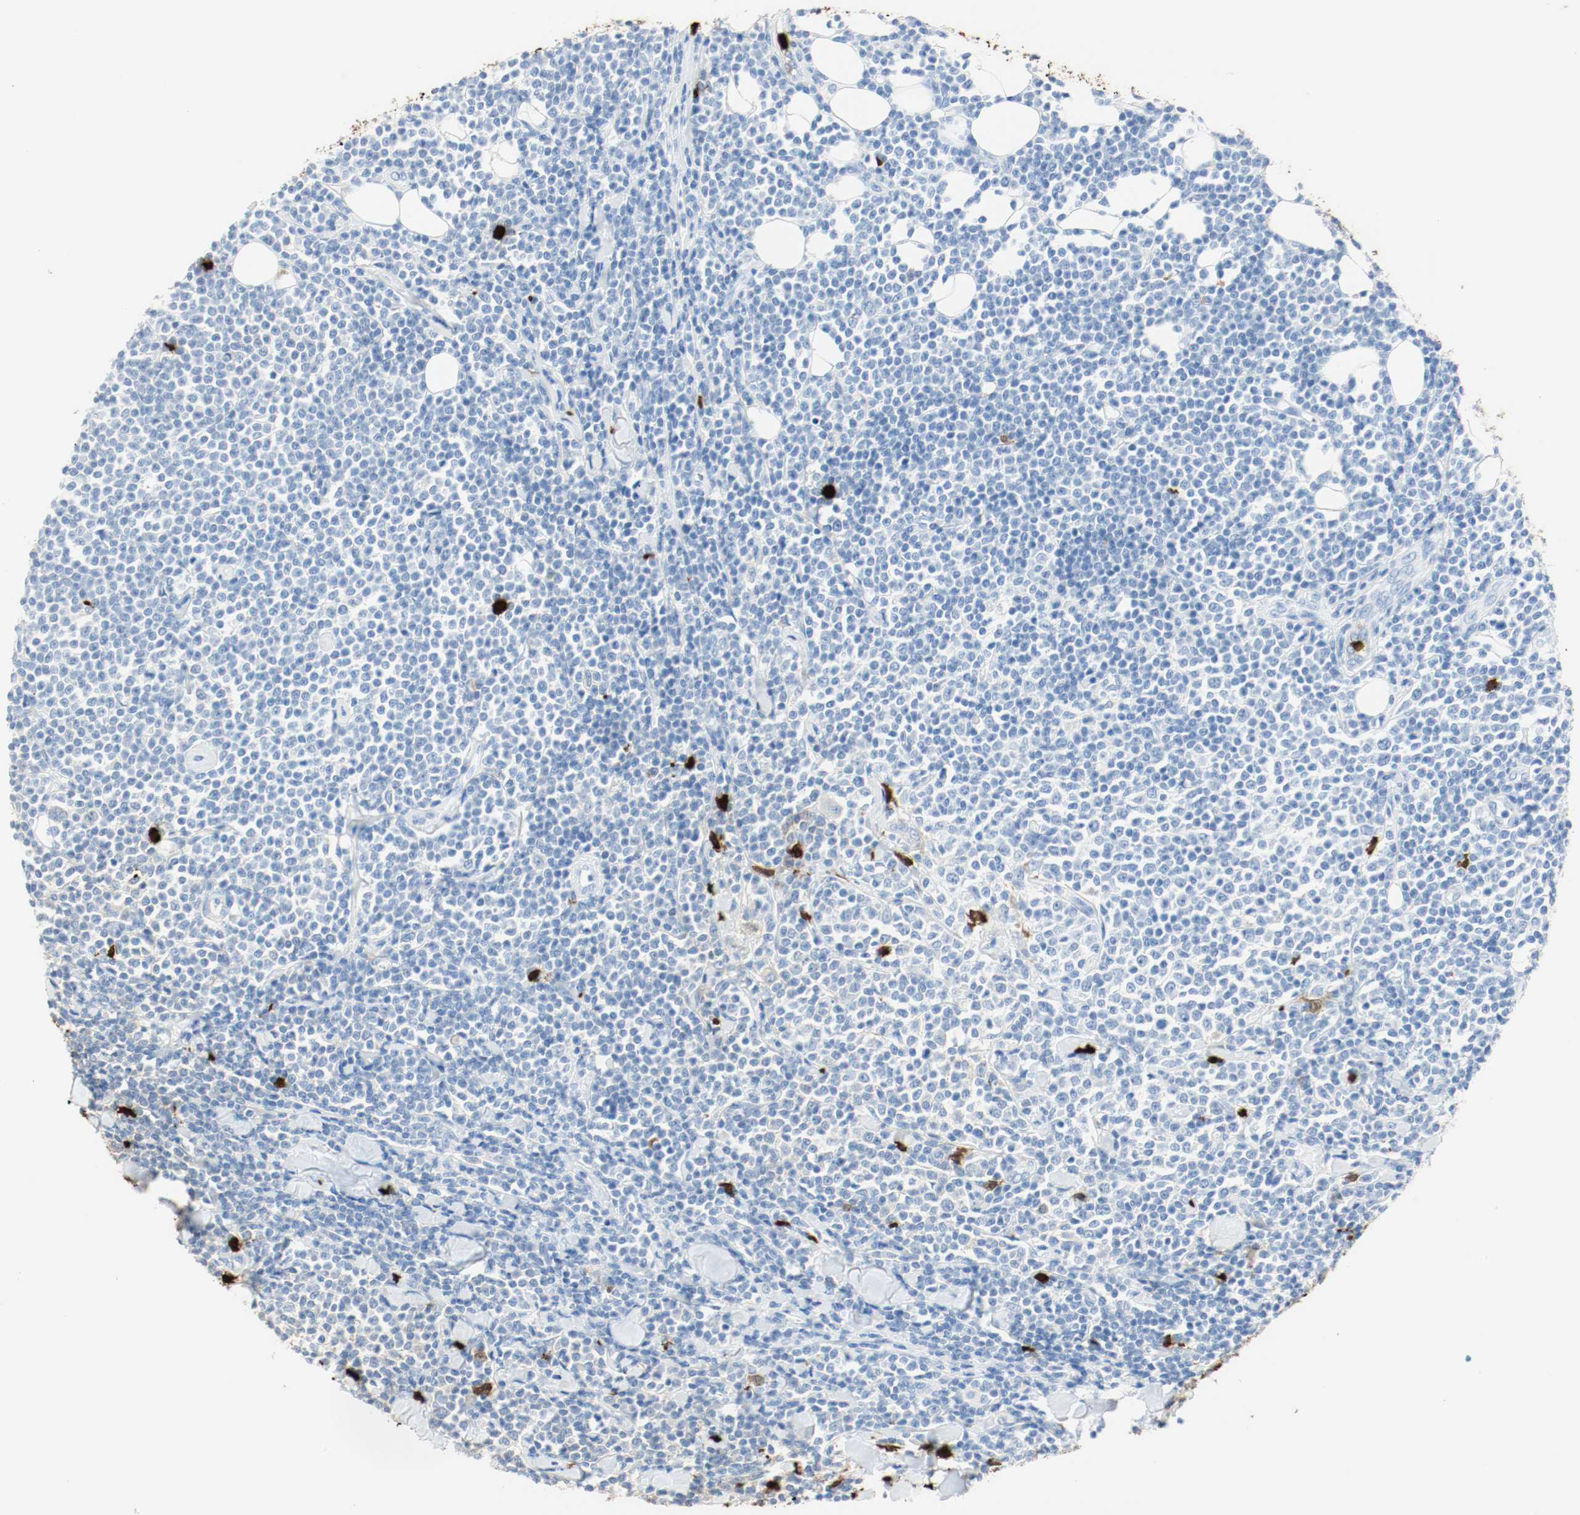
{"staining": {"intensity": "negative", "quantity": "none", "location": "none"}, "tissue": "lymphoma", "cell_type": "Tumor cells", "image_type": "cancer", "snomed": [{"axis": "morphology", "description": "Malignant lymphoma, non-Hodgkin's type, Low grade"}, {"axis": "topography", "description": "Soft tissue"}], "caption": "The immunohistochemistry image has no significant positivity in tumor cells of lymphoma tissue.", "gene": "S100A9", "patient": {"sex": "male", "age": 92}}